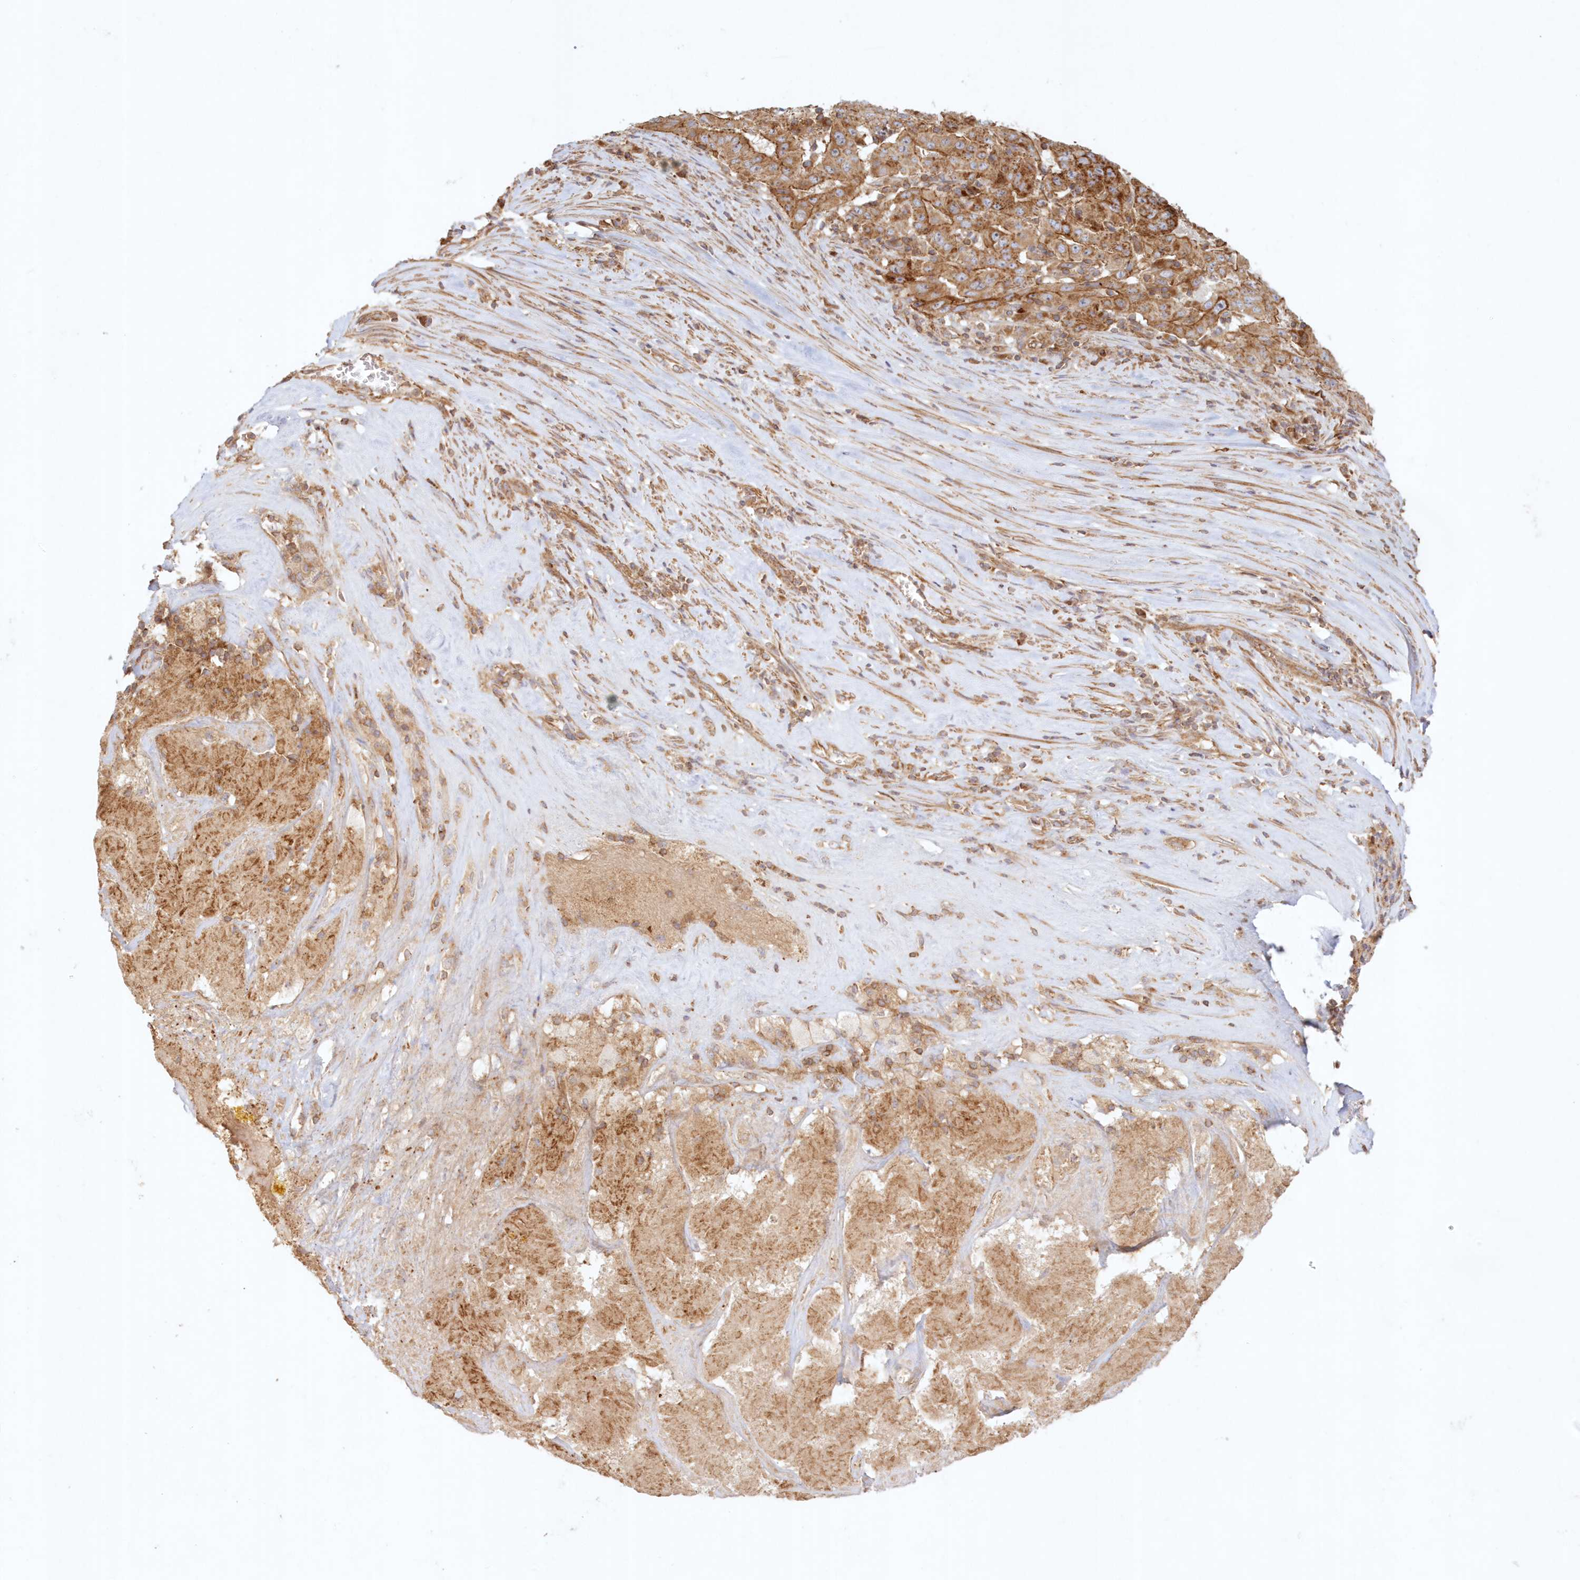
{"staining": {"intensity": "moderate", "quantity": ">75%", "location": "cytoplasmic/membranous"}, "tissue": "pancreatic cancer", "cell_type": "Tumor cells", "image_type": "cancer", "snomed": [{"axis": "morphology", "description": "Adenocarcinoma, NOS"}, {"axis": "topography", "description": "Pancreas"}], "caption": "This histopathology image shows pancreatic adenocarcinoma stained with immunohistochemistry (IHC) to label a protein in brown. The cytoplasmic/membranous of tumor cells show moderate positivity for the protein. Nuclei are counter-stained blue.", "gene": "KIAA0232", "patient": {"sex": "male", "age": 63}}